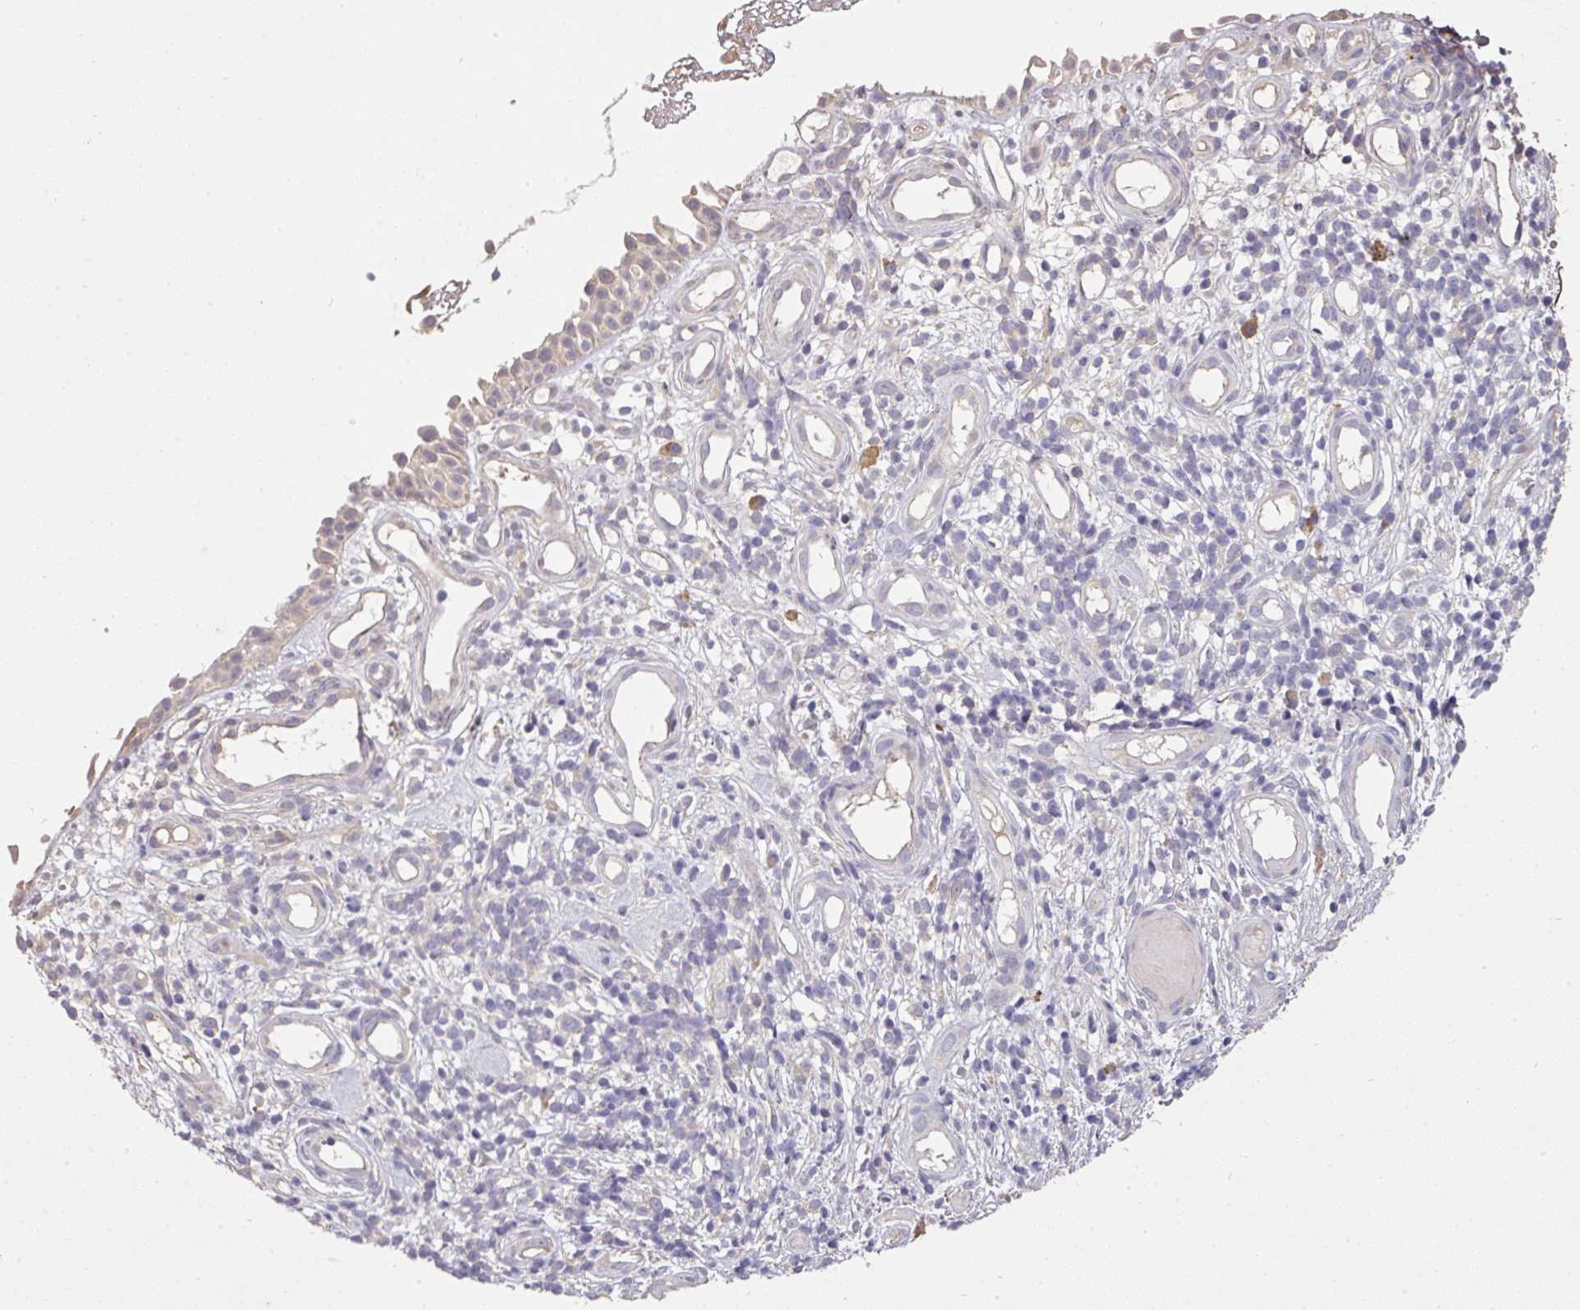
{"staining": {"intensity": "negative", "quantity": "none", "location": "none"}, "tissue": "nasopharynx", "cell_type": "Respiratory epithelial cells", "image_type": "normal", "snomed": [{"axis": "morphology", "description": "Normal tissue, NOS"}, {"axis": "morphology", "description": "Inflammation, NOS"}, {"axis": "topography", "description": "Nasopharynx"}], "caption": "IHC histopathology image of benign human nasopharynx stained for a protein (brown), which shows no expression in respiratory epithelial cells.", "gene": "SPCS3", "patient": {"sex": "male", "age": 54}}